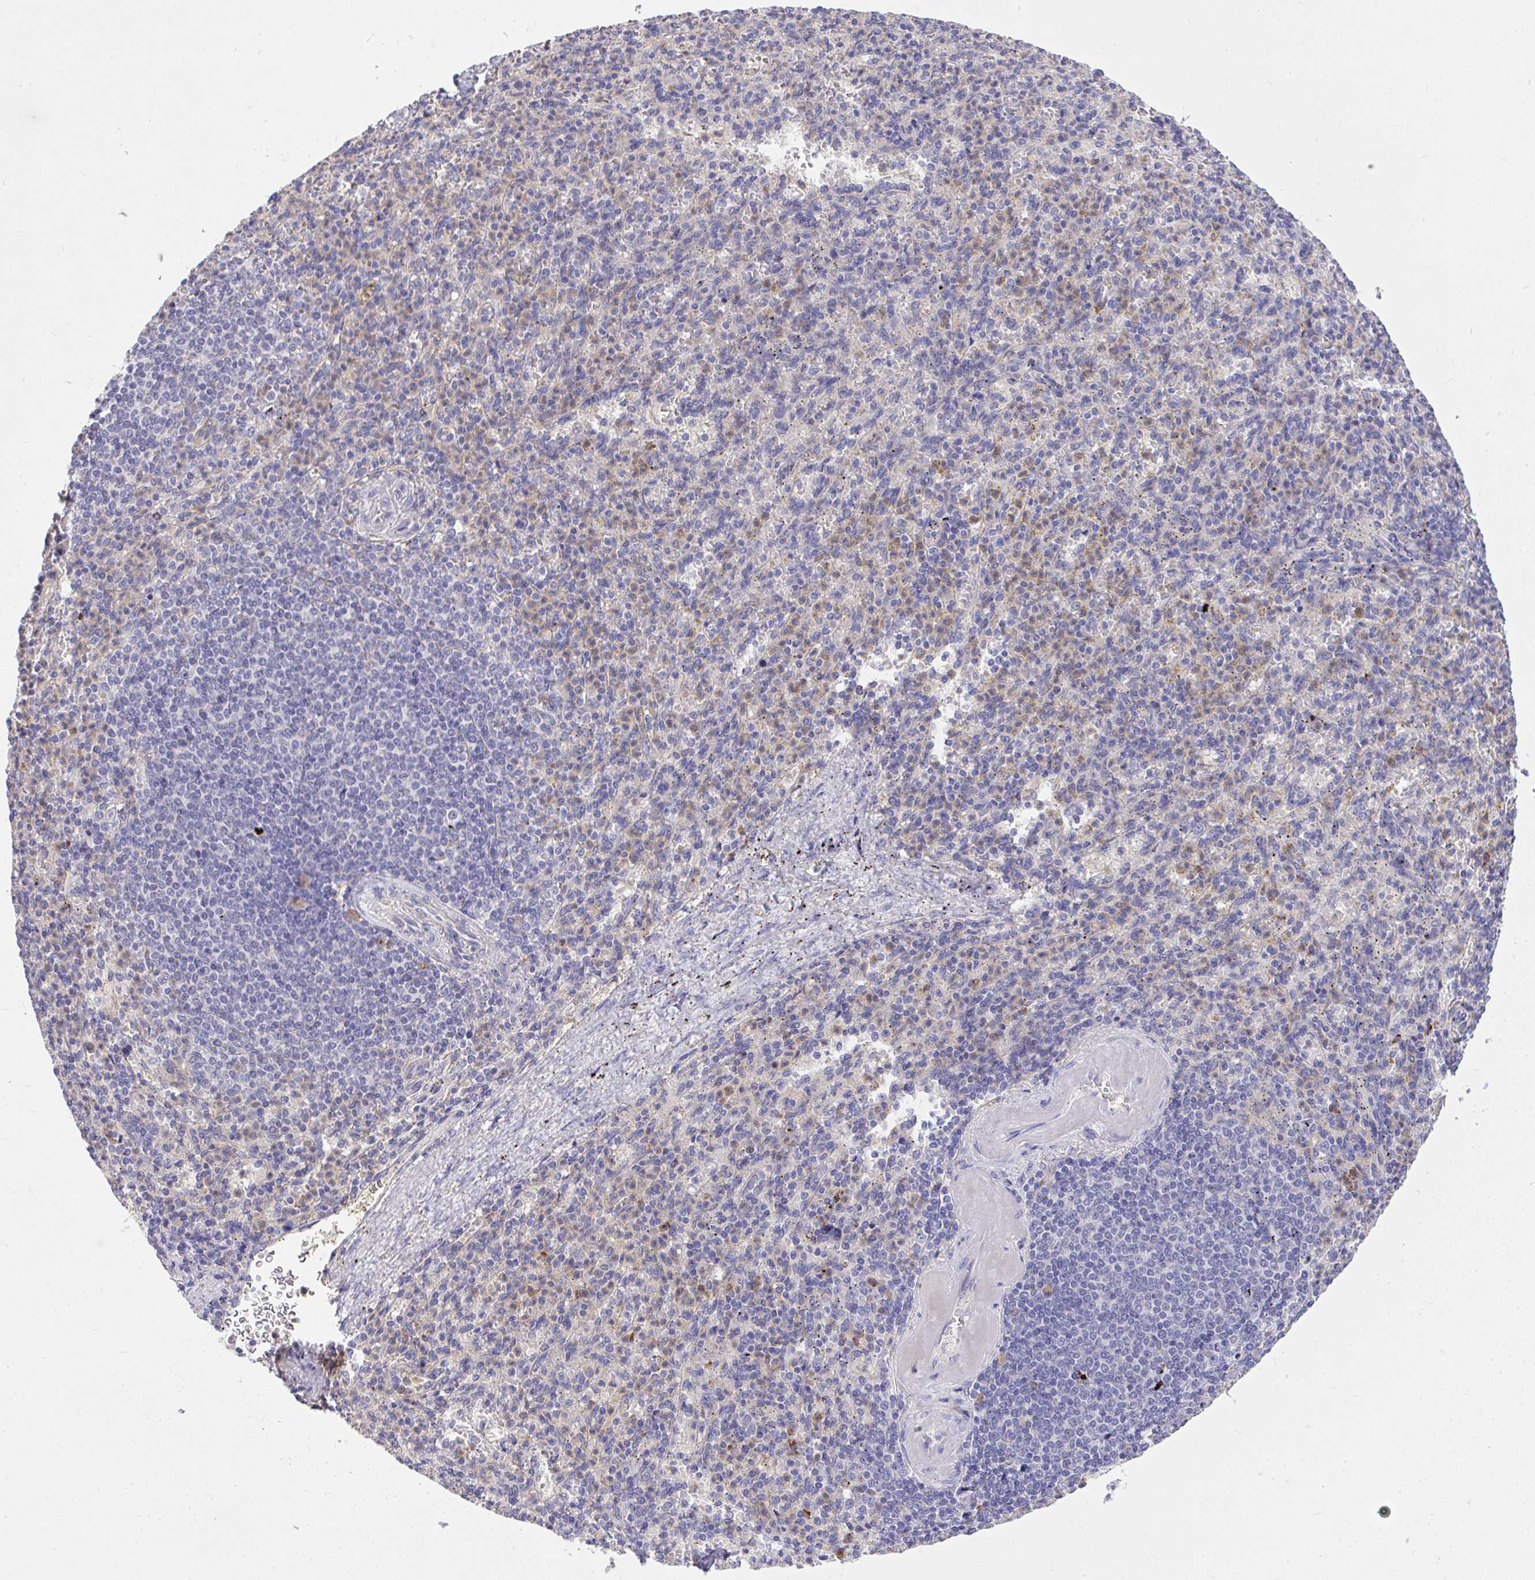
{"staining": {"intensity": "negative", "quantity": "none", "location": "none"}, "tissue": "spleen", "cell_type": "Cells in red pulp", "image_type": "normal", "snomed": [{"axis": "morphology", "description": "Normal tissue, NOS"}, {"axis": "topography", "description": "Spleen"}], "caption": "High magnification brightfield microscopy of normal spleen stained with DAB (brown) and counterstained with hematoxylin (blue): cells in red pulp show no significant staining. Brightfield microscopy of immunohistochemistry stained with DAB (3,3'-diaminobenzidine) (brown) and hematoxylin (blue), captured at high magnification.", "gene": "MPC2", "patient": {"sex": "female", "age": 74}}